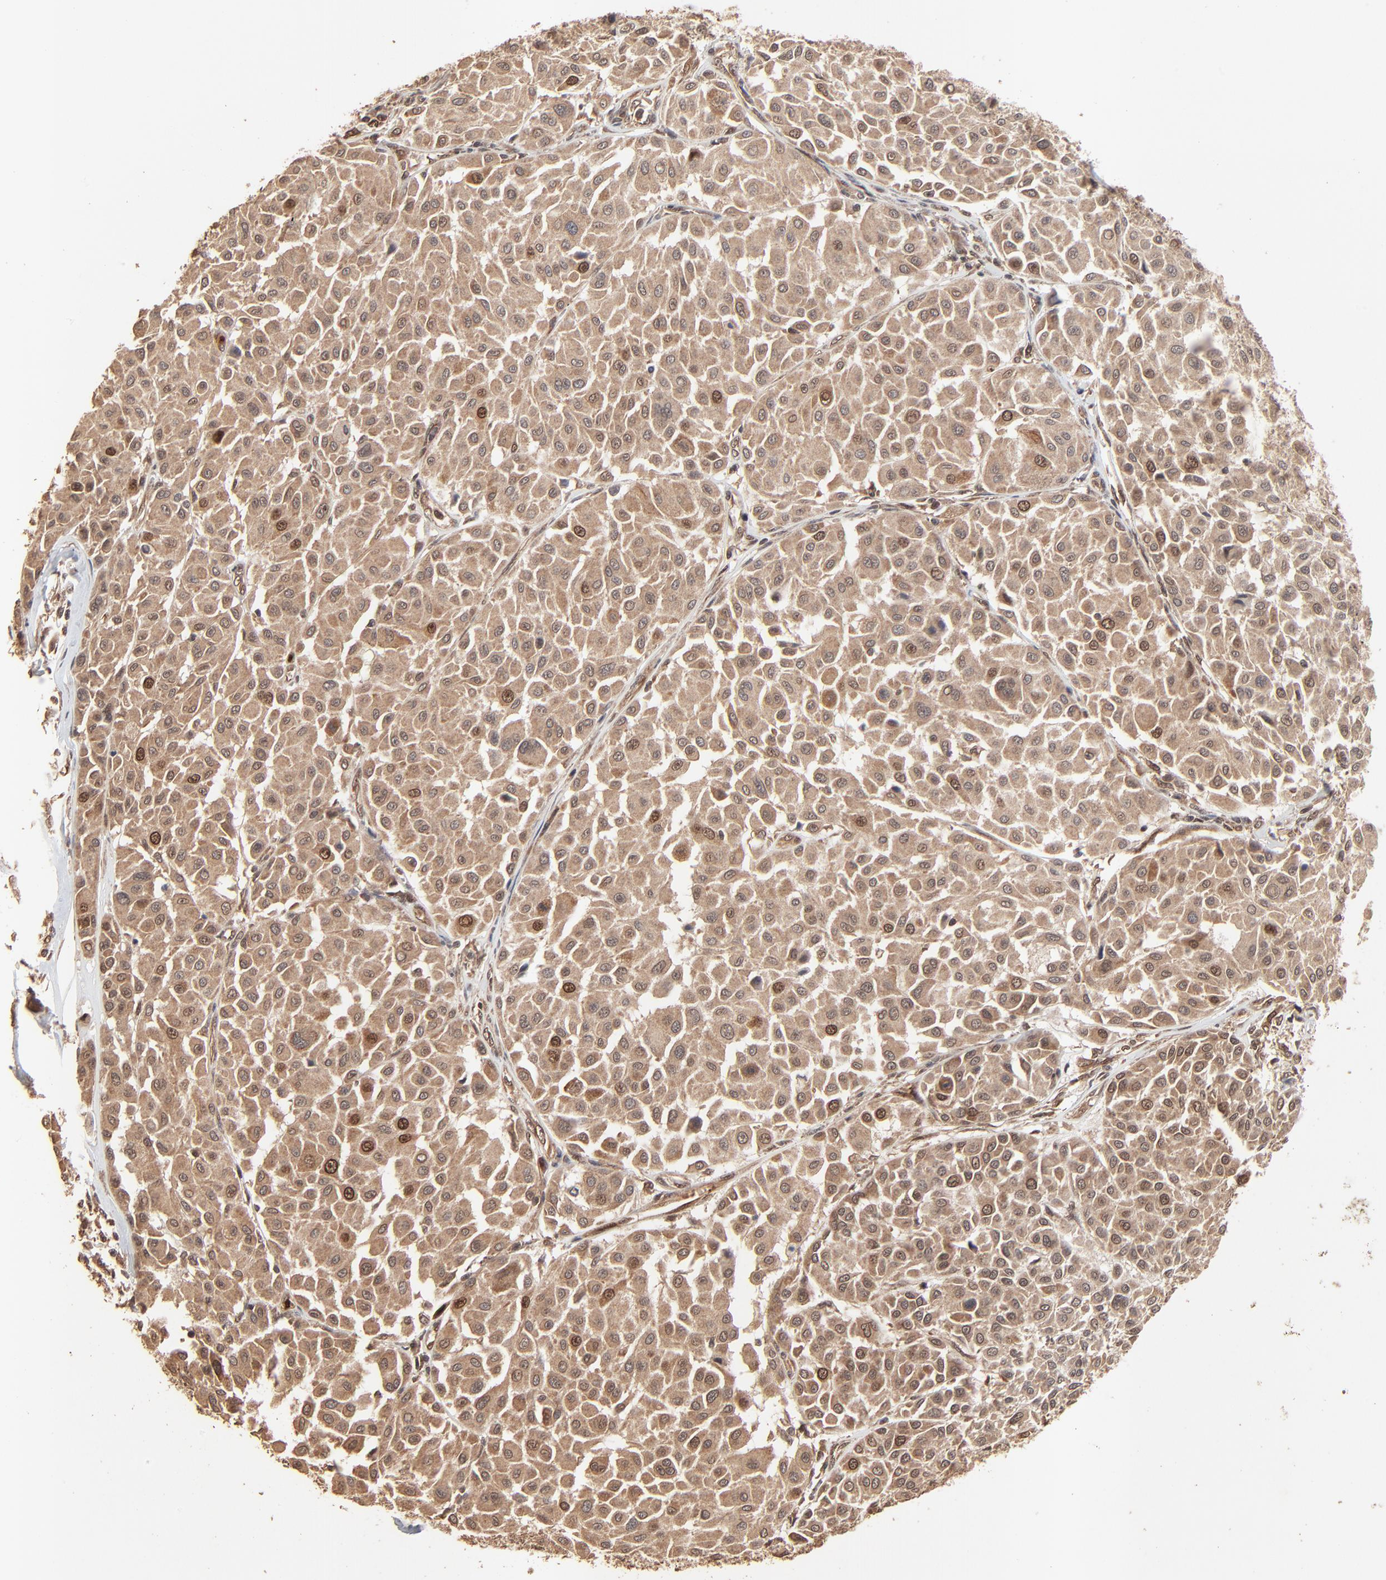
{"staining": {"intensity": "strong", "quantity": "<25%", "location": "cytoplasmic/membranous,nuclear"}, "tissue": "melanoma", "cell_type": "Tumor cells", "image_type": "cancer", "snomed": [{"axis": "morphology", "description": "Malignant melanoma, Metastatic site"}, {"axis": "topography", "description": "Soft tissue"}], "caption": "Melanoma stained with a brown dye exhibits strong cytoplasmic/membranous and nuclear positive expression in approximately <25% of tumor cells.", "gene": "FAM227A", "patient": {"sex": "male", "age": 41}}